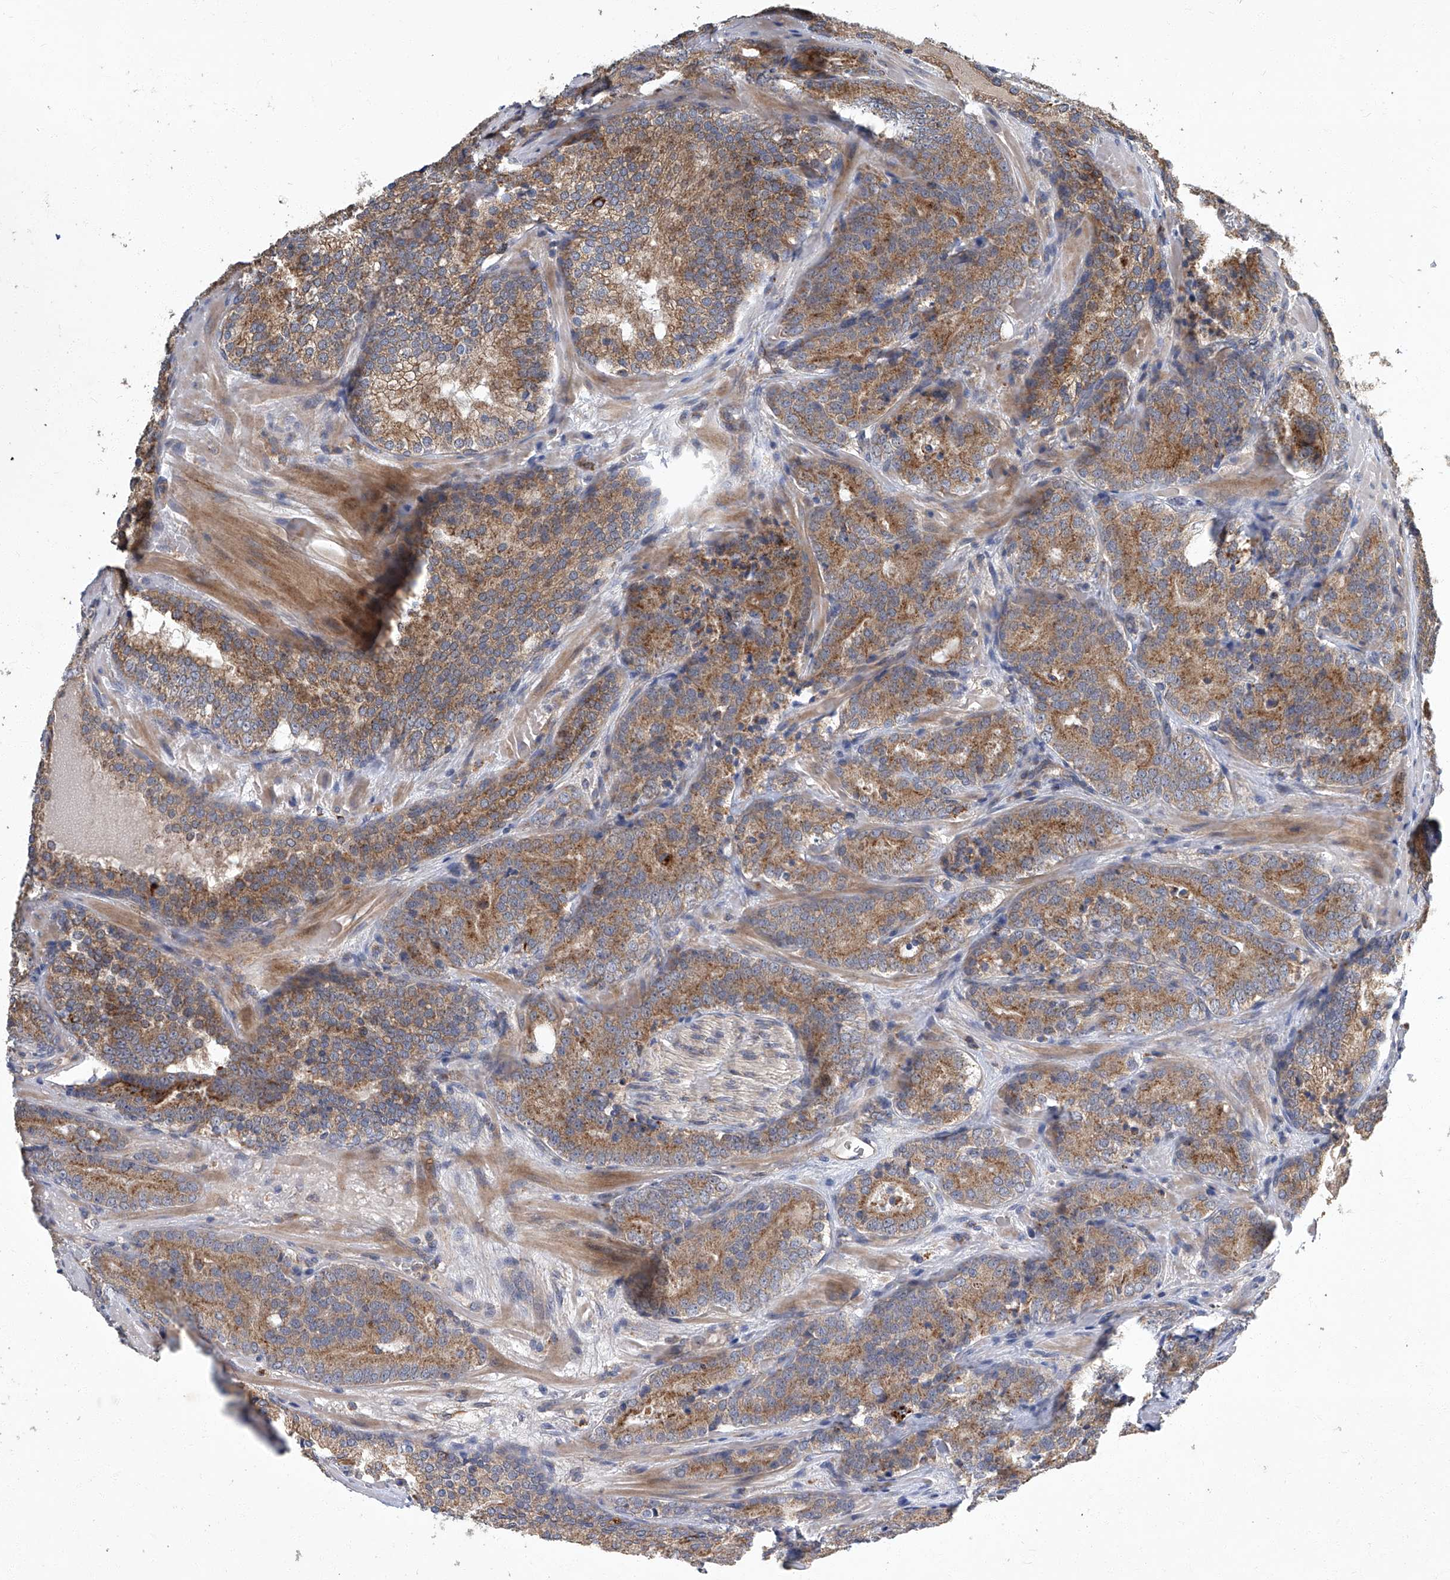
{"staining": {"intensity": "moderate", "quantity": ">75%", "location": "cytoplasmic/membranous"}, "tissue": "prostate cancer", "cell_type": "Tumor cells", "image_type": "cancer", "snomed": [{"axis": "morphology", "description": "Adenocarcinoma, High grade"}, {"axis": "topography", "description": "Prostate"}], "caption": "Moderate cytoplasmic/membranous positivity is identified in approximately >75% of tumor cells in prostate cancer (adenocarcinoma (high-grade)).", "gene": "TNFRSF13B", "patient": {"sex": "male", "age": 57}}